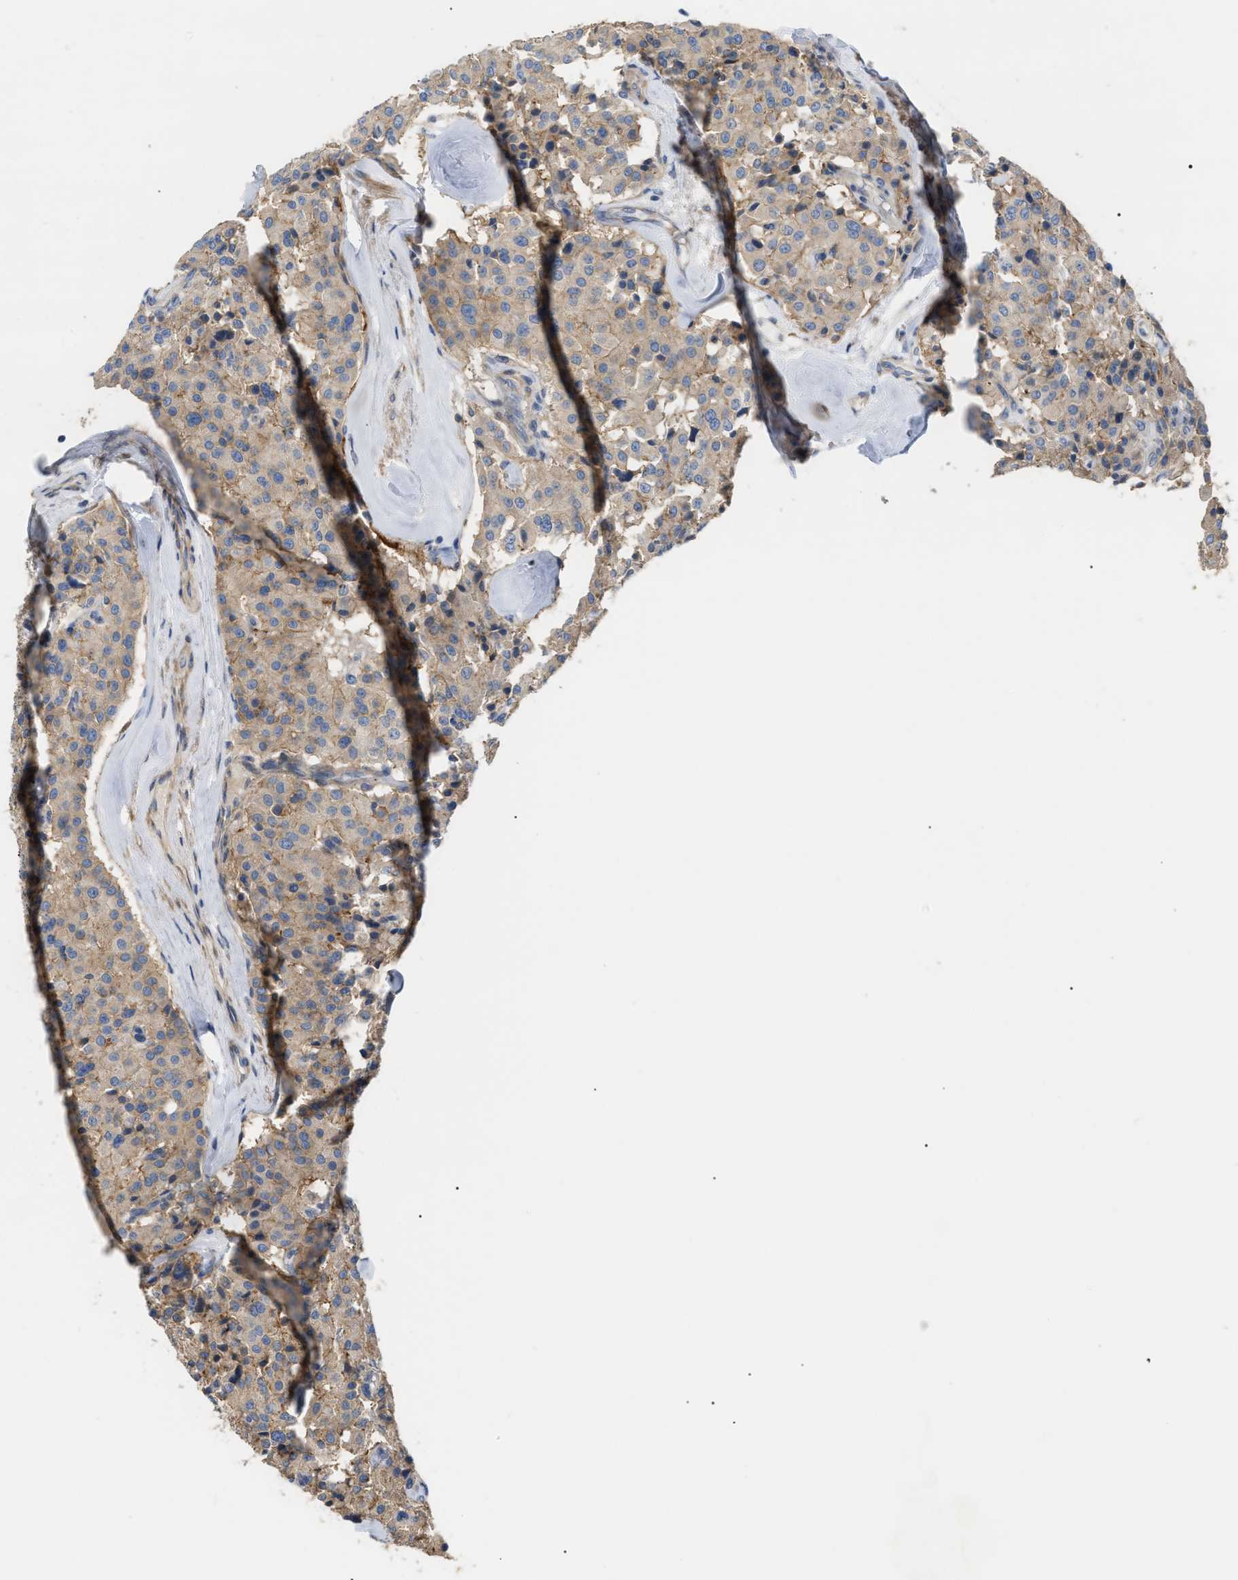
{"staining": {"intensity": "weak", "quantity": ">75%", "location": "cytoplasmic/membranous"}, "tissue": "carcinoid", "cell_type": "Tumor cells", "image_type": "cancer", "snomed": [{"axis": "morphology", "description": "Carcinoid, malignant, NOS"}, {"axis": "topography", "description": "Lung"}], "caption": "Immunohistochemistry (DAB (3,3'-diaminobenzidine)) staining of human carcinoid (malignant) demonstrates weak cytoplasmic/membranous protein staining in approximately >75% of tumor cells.", "gene": "DHX58", "patient": {"sex": "male", "age": 30}}